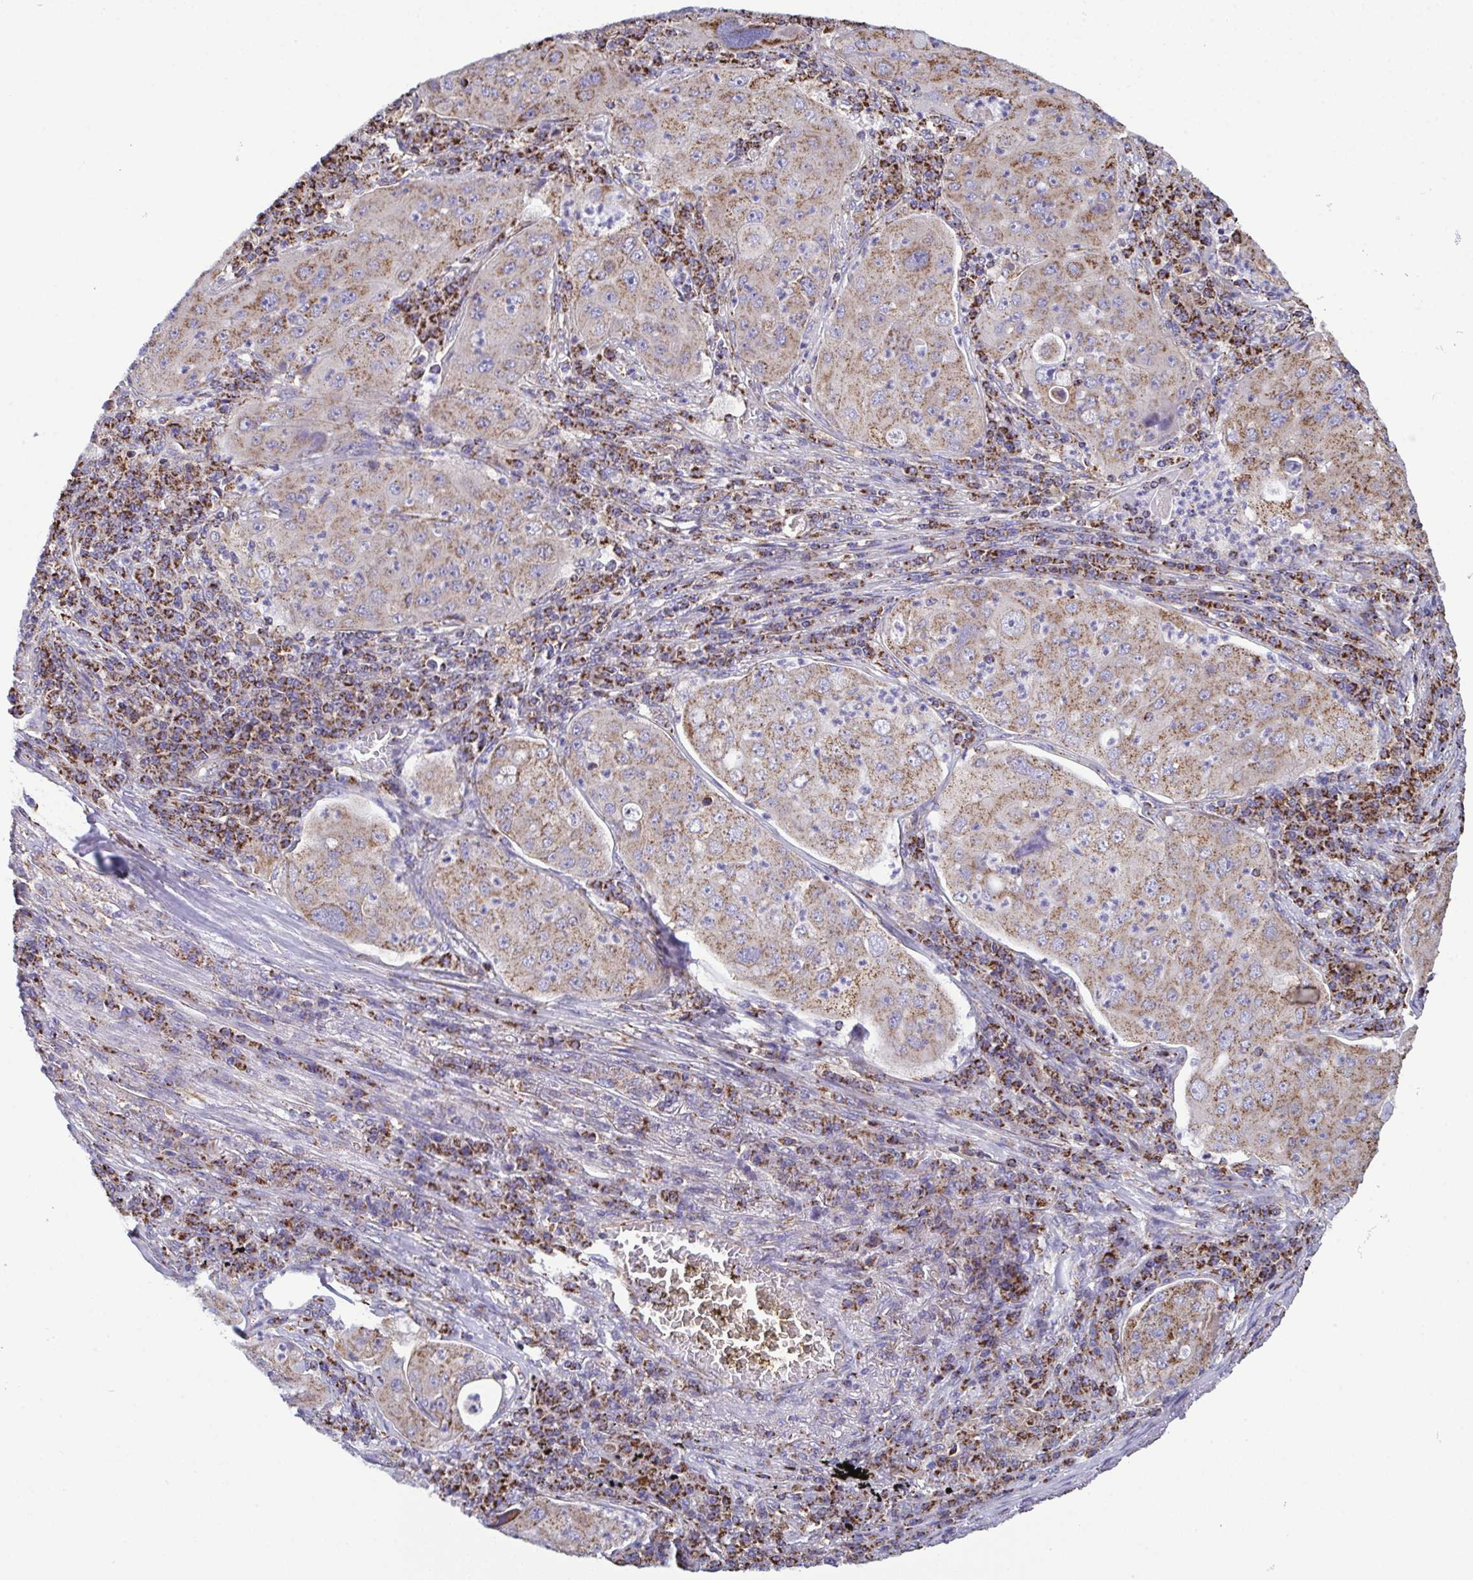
{"staining": {"intensity": "moderate", "quantity": ">75%", "location": "cytoplasmic/membranous"}, "tissue": "lung cancer", "cell_type": "Tumor cells", "image_type": "cancer", "snomed": [{"axis": "morphology", "description": "Squamous cell carcinoma, NOS"}, {"axis": "topography", "description": "Lung"}], "caption": "Immunohistochemical staining of lung cancer displays medium levels of moderate cytoplasmic/membranous staining in approximately >75% of tumor cells.", "gene": "CSDE1", "patient": {"sex": "female", "age": 59}}